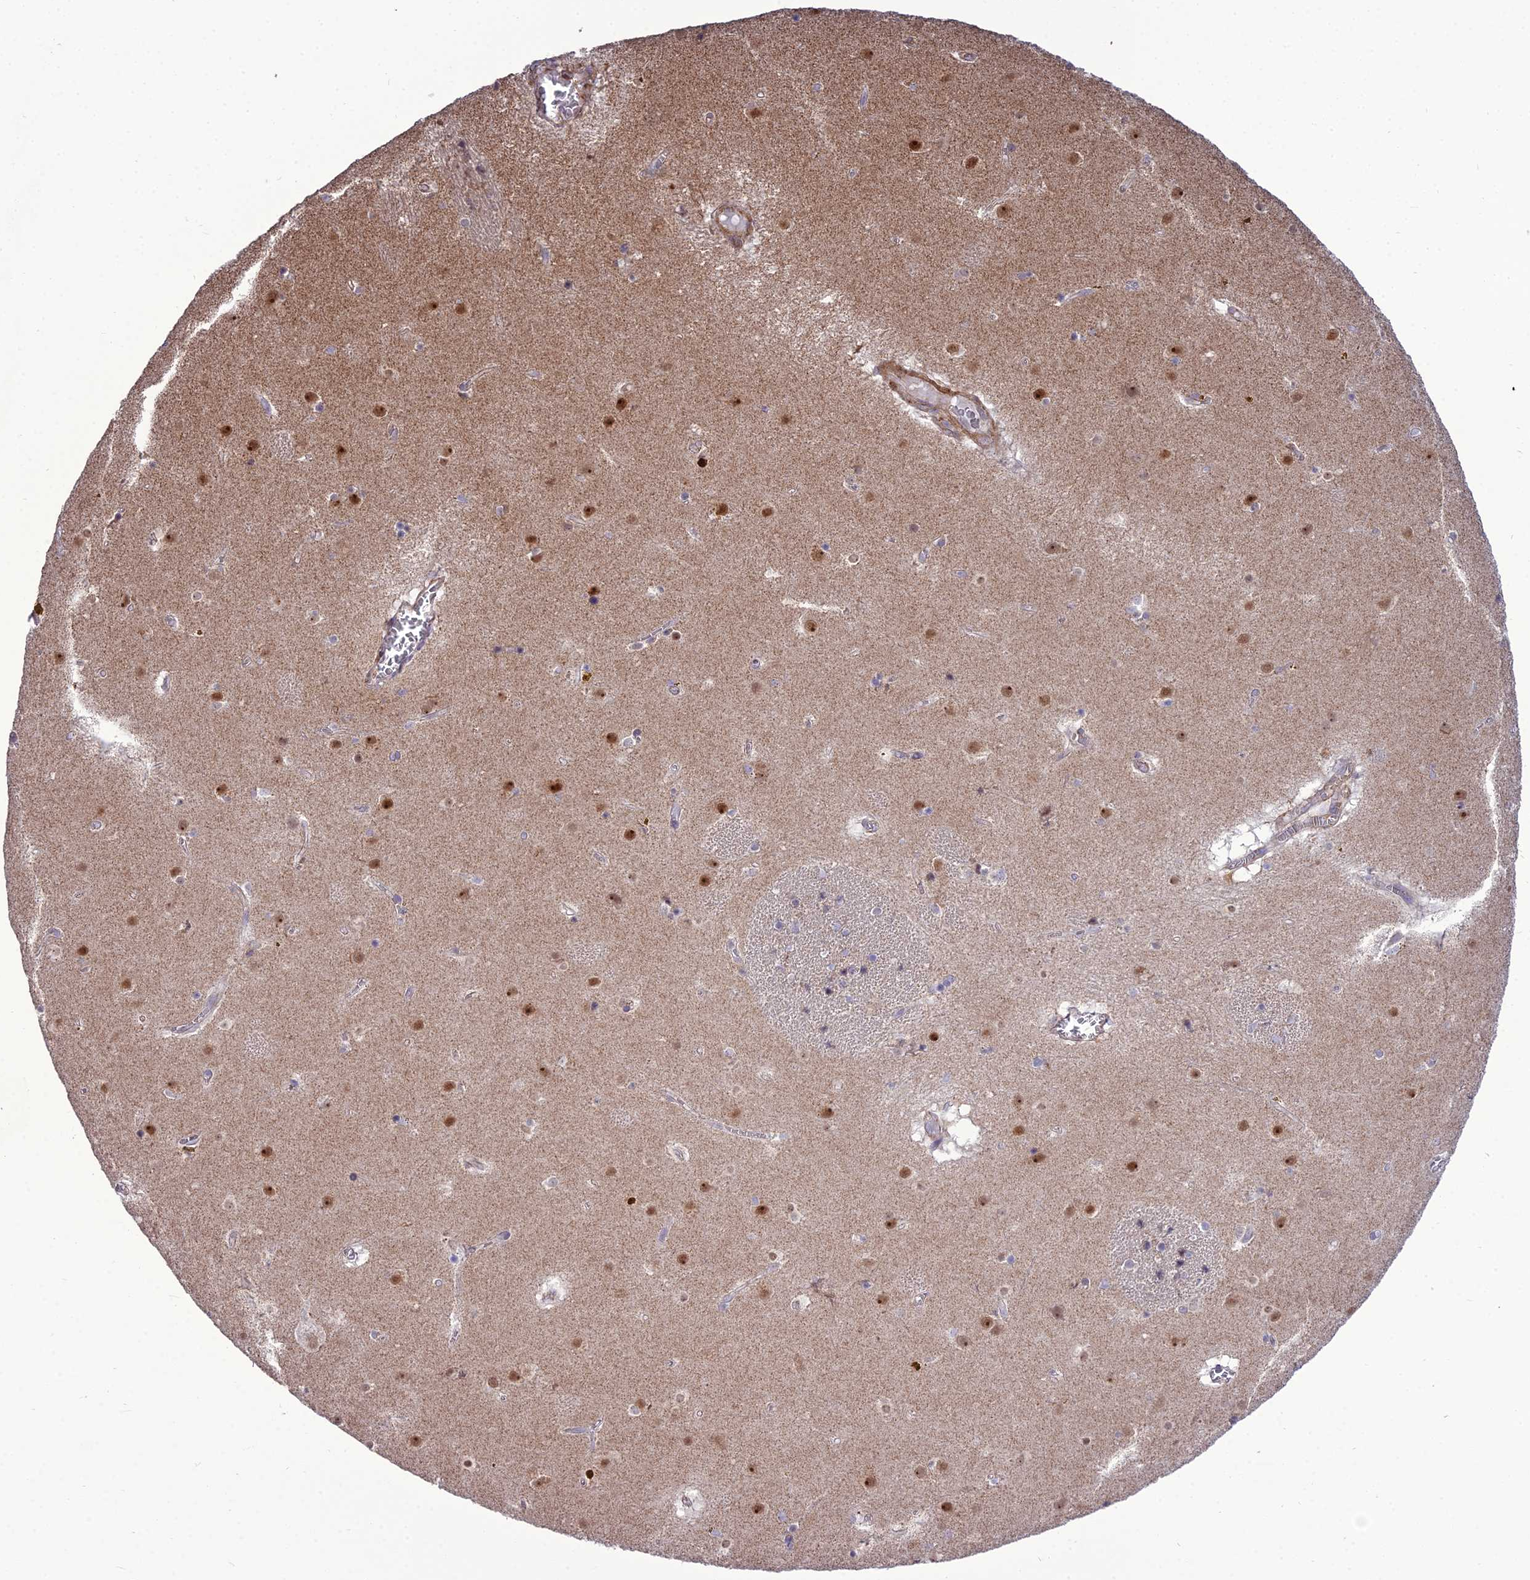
{"staining": {"intensity": "moderate", "quantity": "<25%", "location": "nuclear"}, "tissue": "caudate", "cell_type": "Glial cells", "image_type": "normal", "snomed": [{"axis": "morphology", "description": "Normal tissue, NOS"}, {"axis": "topography", "description": "Lateral ventricle wall"}], "caption": "Immunohistochemical staining of normal human caudate reveals low levels of moderate nuclear positivity in approximately <25% of glial cells. (Brightfield microscopy of DAB IHC at high magnification).", "gene": "TSPYL2", "patient": {"sex": "male", "age": 70}}